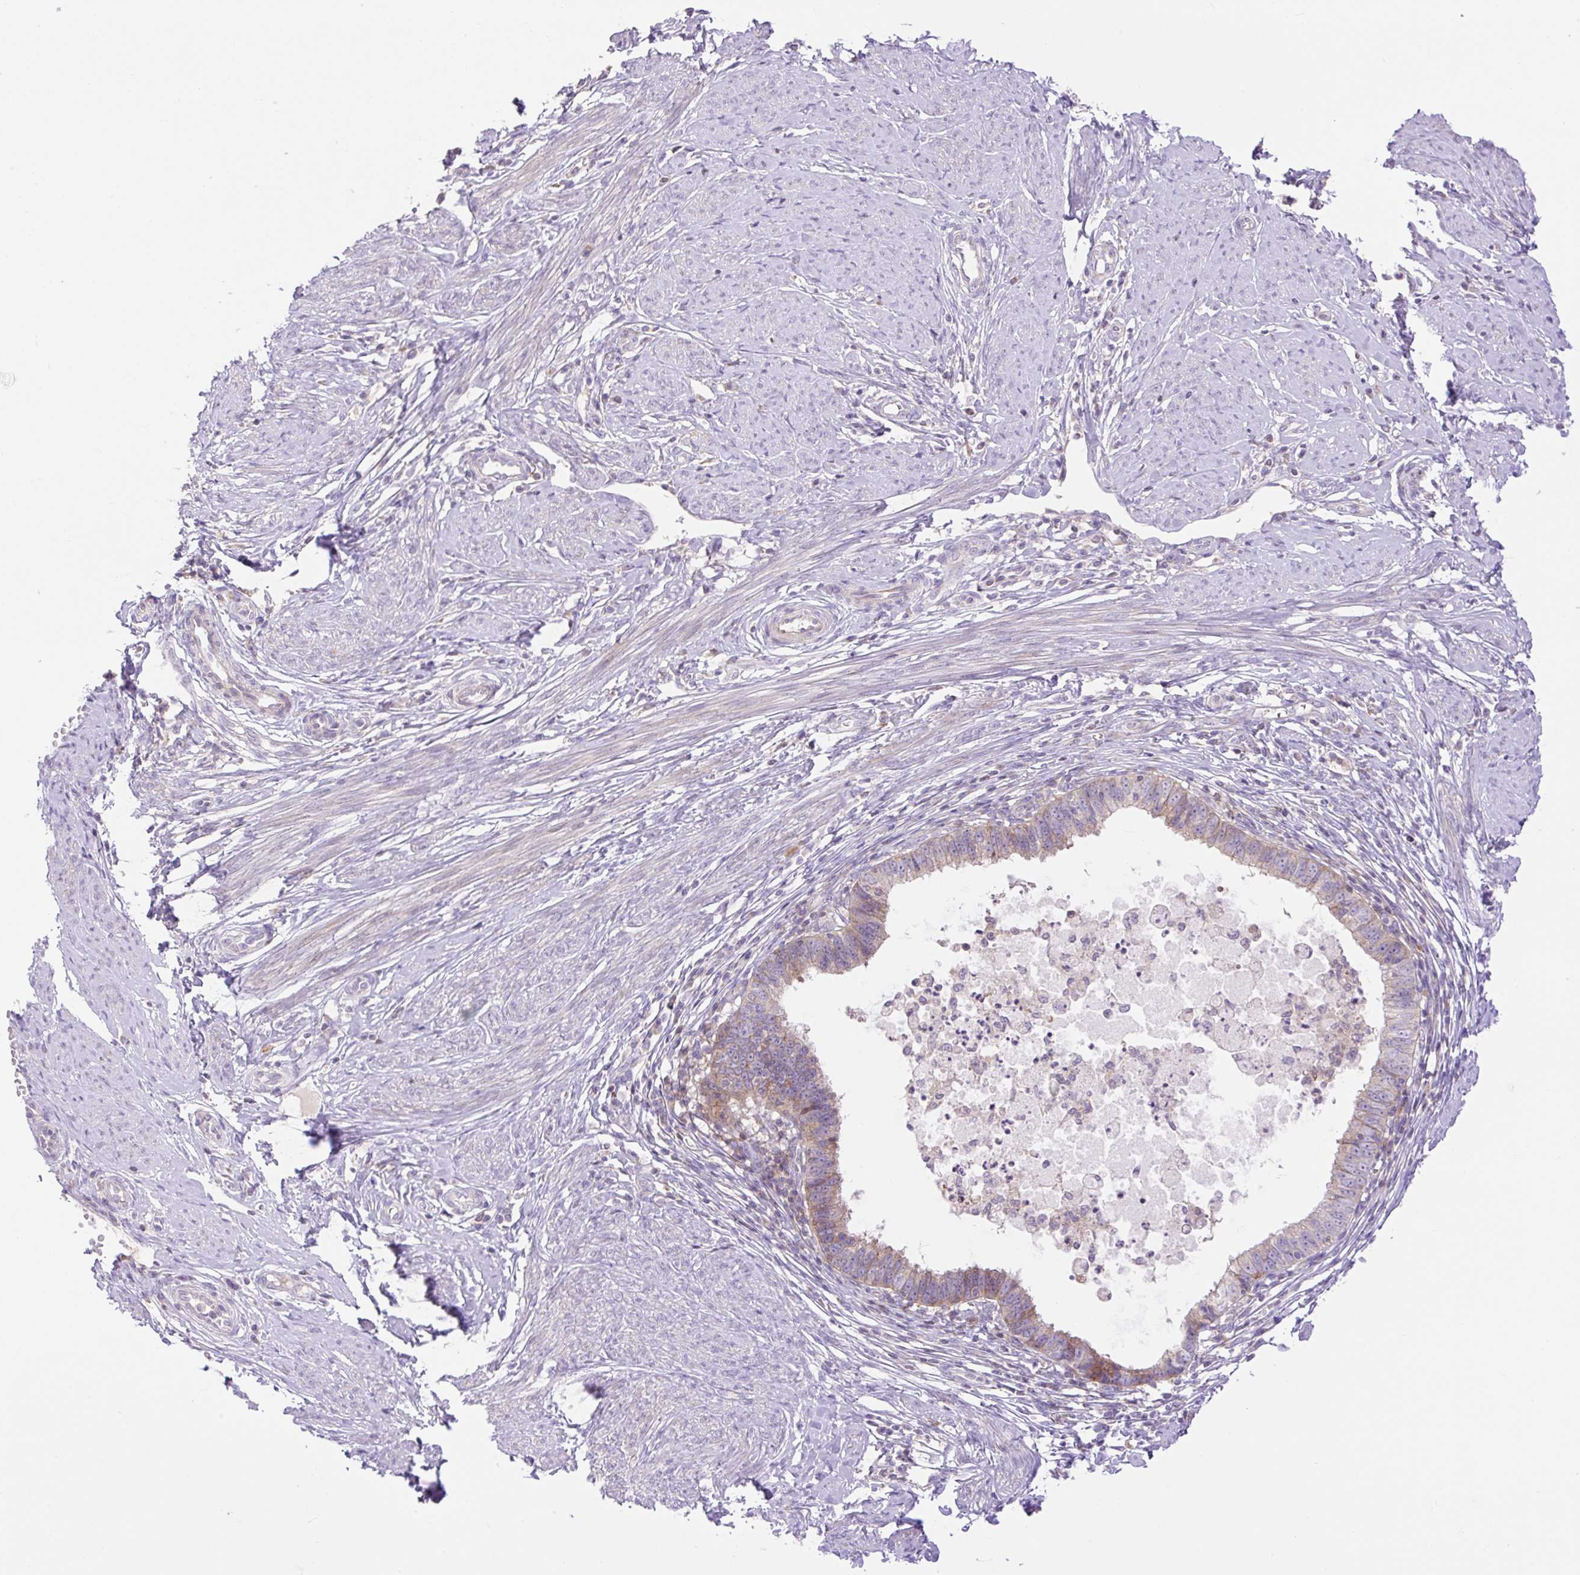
{"staining": {"intensity": "weak", "quantity": ">75%", "location": "cytoplasmic/membranous"}, "tissue": "cervical cancer", "cell_type": "Tumor cells", "image_type": "cancer", "snomed": [{"axis": "morphology", "description": "Adenocarcinoma, NOS"}, {"axis": "topography", "description": "Cervix"}], "caption": "Human adenocarcinoma (cervical) stained for a protein (brown) displays weak cytoplasmic/membranous positive positivity in approximately >75% of tumor cells.", "gene": "VPS25", "patient": {"sex": "female", "age": 36}}